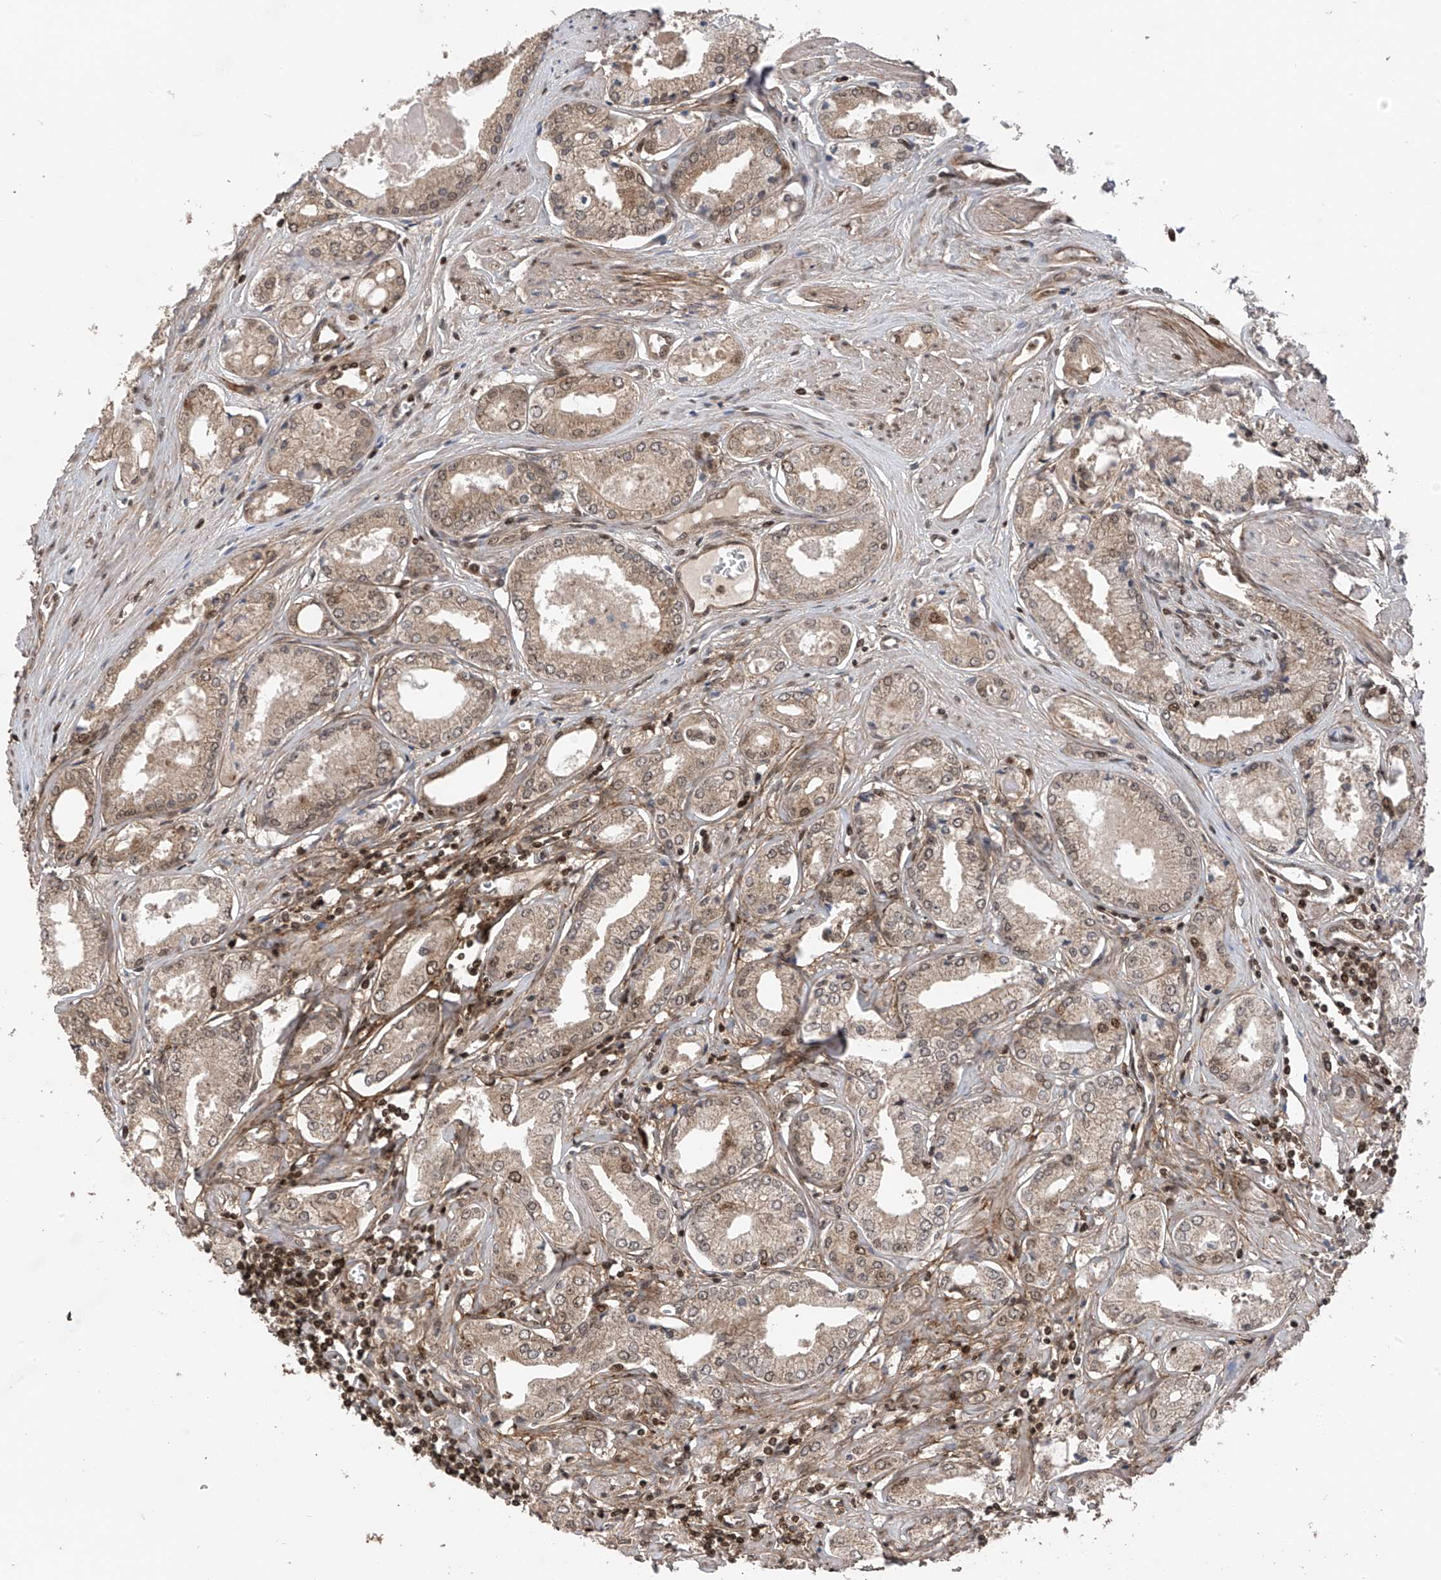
{"staining": {"intensity": "weak", "quantity": "25%-75%", "location": "cytoplasmic/membranous,nuclear"}, "tissue": "prostate cancer", "cell_type": "Tumor cells", "image_type": "cancer", "snomed": [{"axis": "morphology", "description": "Adenocarcinoma, Low grade"}, {"axis": "topography", "description": "Prostate"}], "caption": "Immunohistochemical staining of adenocarcinoma (low-grade) (prostate) reveals weak cytoplasmic/membranous and nuclear protein staining in approximately 25%-75% of tumor cells. Using DAB (brown) and hematoxylin (blue) stains, captured at high magnification using brightfield microscopy.", "gene": "DNAJC9", "patient": {"sex": "male", "age": 60}}